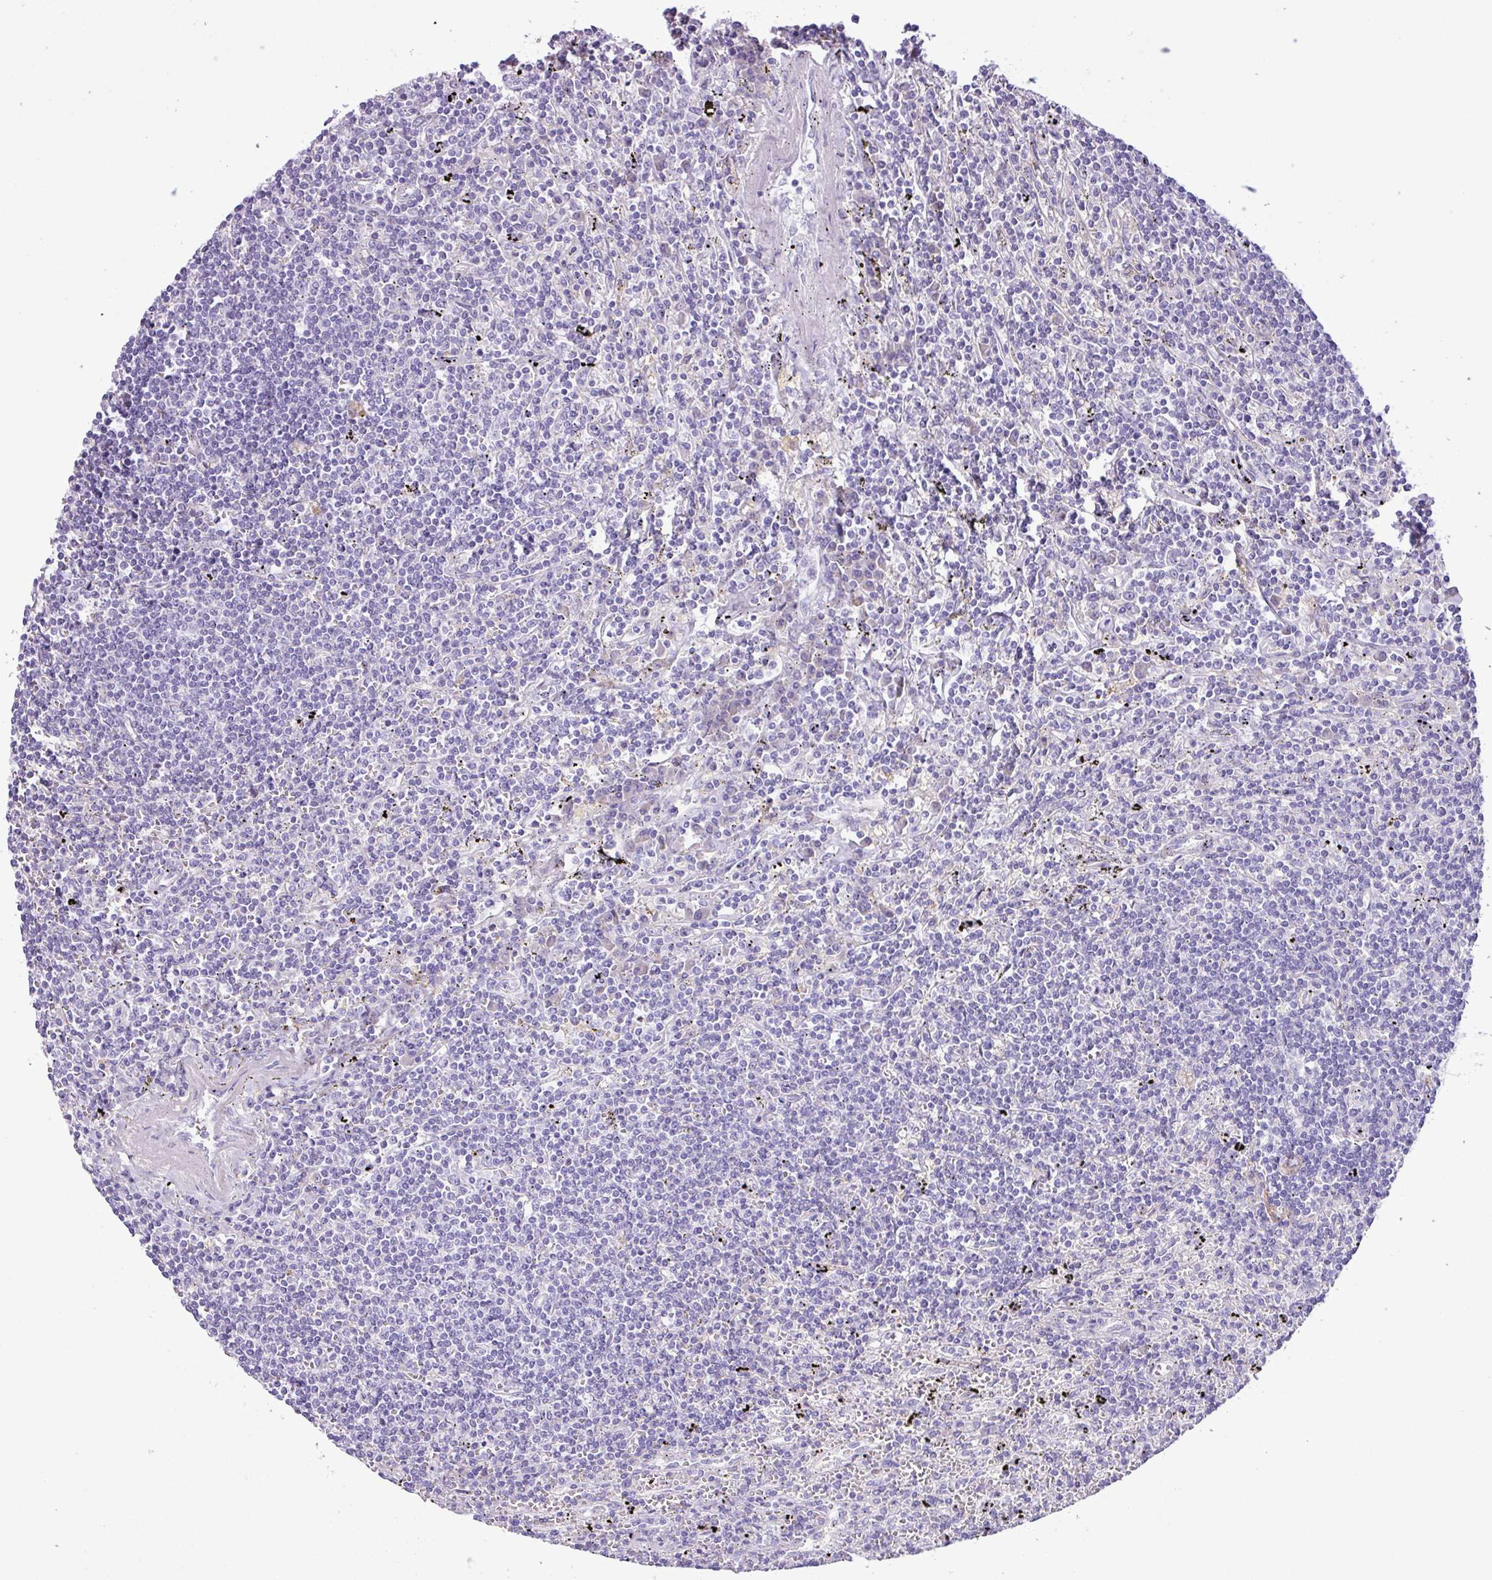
{"staining": {"intensity": "negative", "quantity": "none", "location": "none"}, "tissue": "lymphoma", "cell_type": "Tumor cells", "image_type": "cancer", "snomed": [{"axis": "morphology", "description": "Malignant lymphoma, non-Hodgkin's type, Low grade"}, {"axis": "topography", "description": "Spleen"}], "caption": "Tumor cells are negative for protein expression in human lymphoma.", "gene": "CYSTM1", "patient": {"sex": "male", "age": 76}}